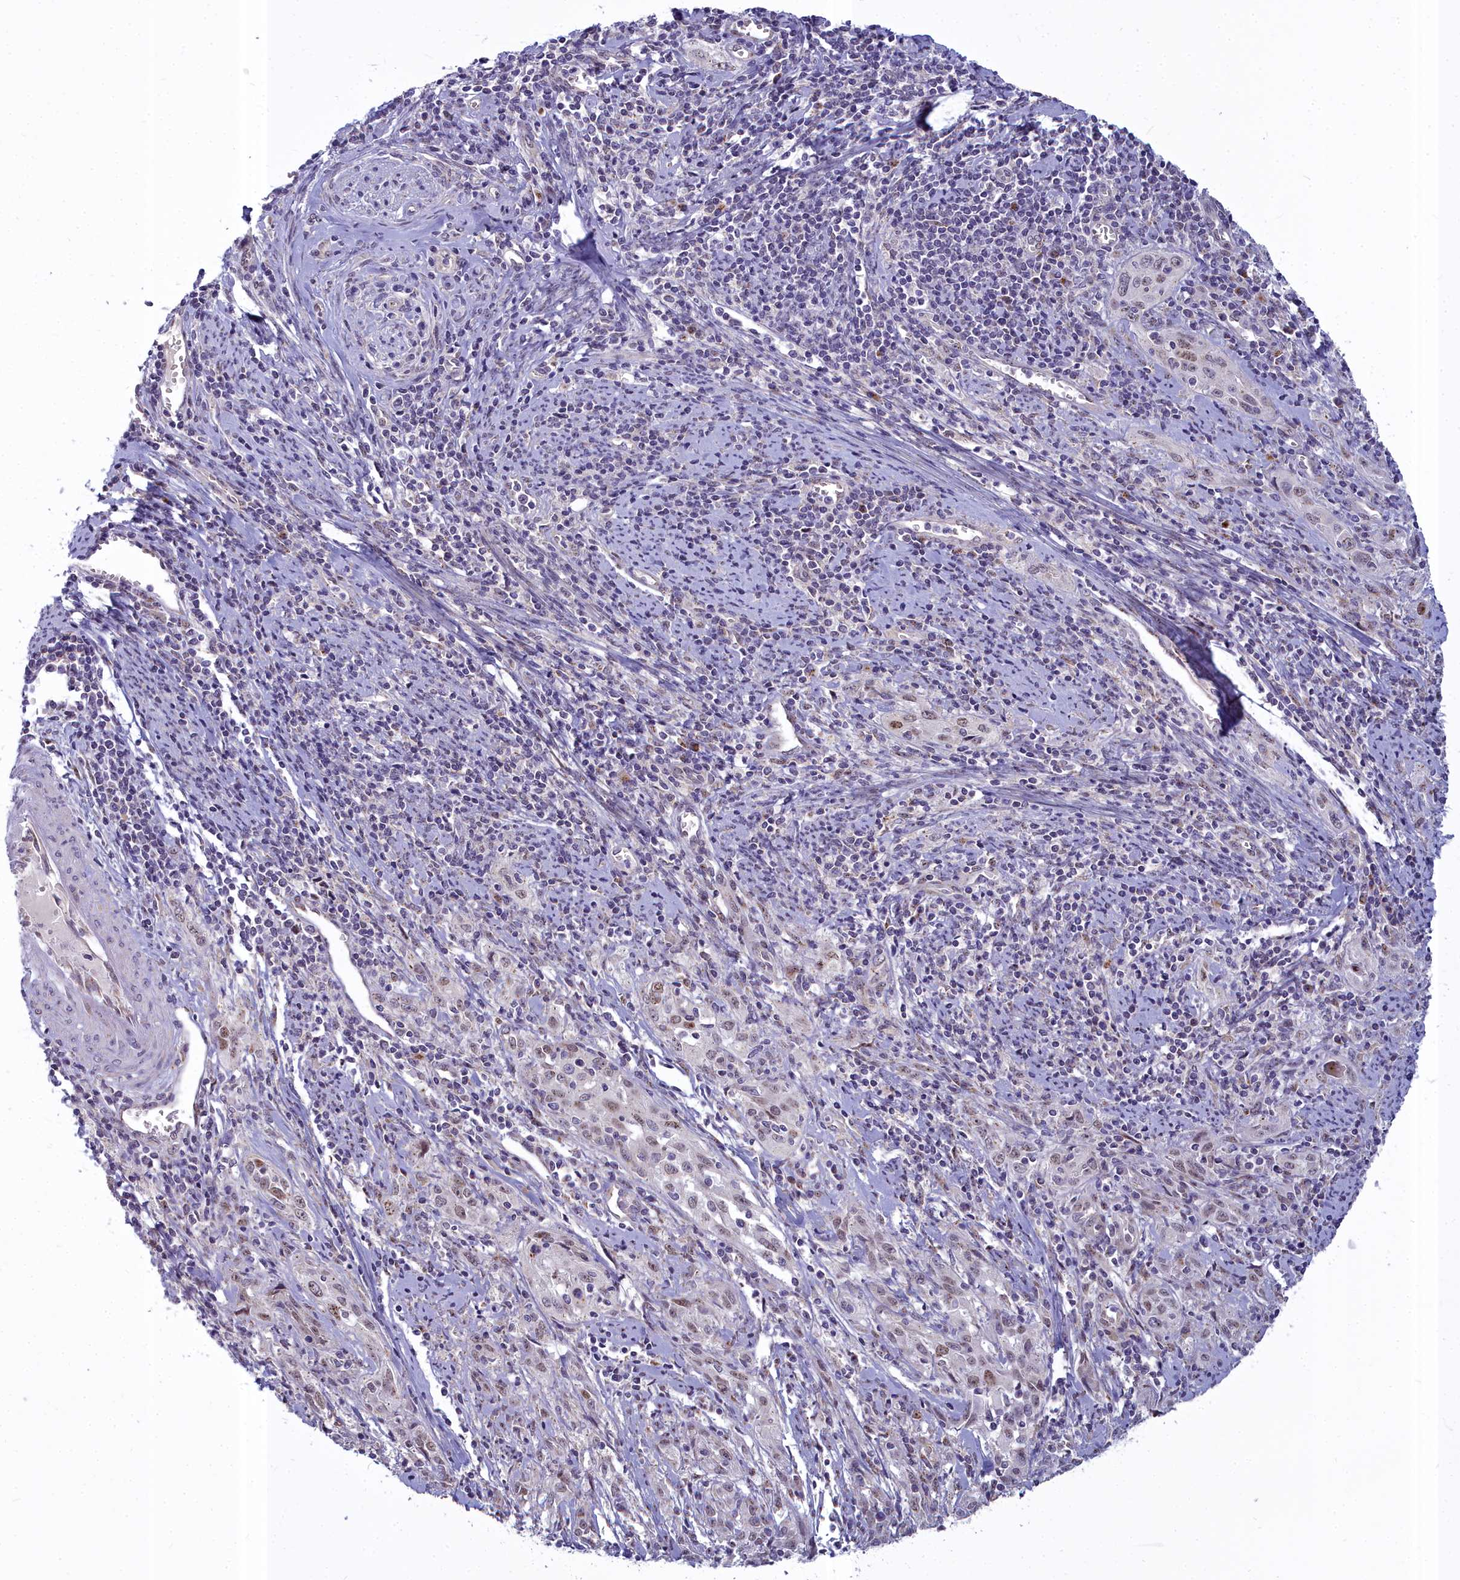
{"staining": {"intensity": "weak", "quantity": "<25%", "location": "nuclear"}, "tissue": "cervical cancer", "cell_type": "Tumor cells", "image_type": "cancer", "snomed": [{"axis": "morphology", "description": "Squamous cell carcinoma, NOS"}, {"axis": "topography", "description": "Cervix"}], "caption": "High magnification brightfield microscopy of squamous cell carcinoma (cervical) stained with DAB (3,3'-diaminobenzidine) (brown) and counterstained with hematoxylin (blue): tumor cells show no significant staining.", "gene": "WDPCP", "patient": {"sex": "female", "age": 57}}